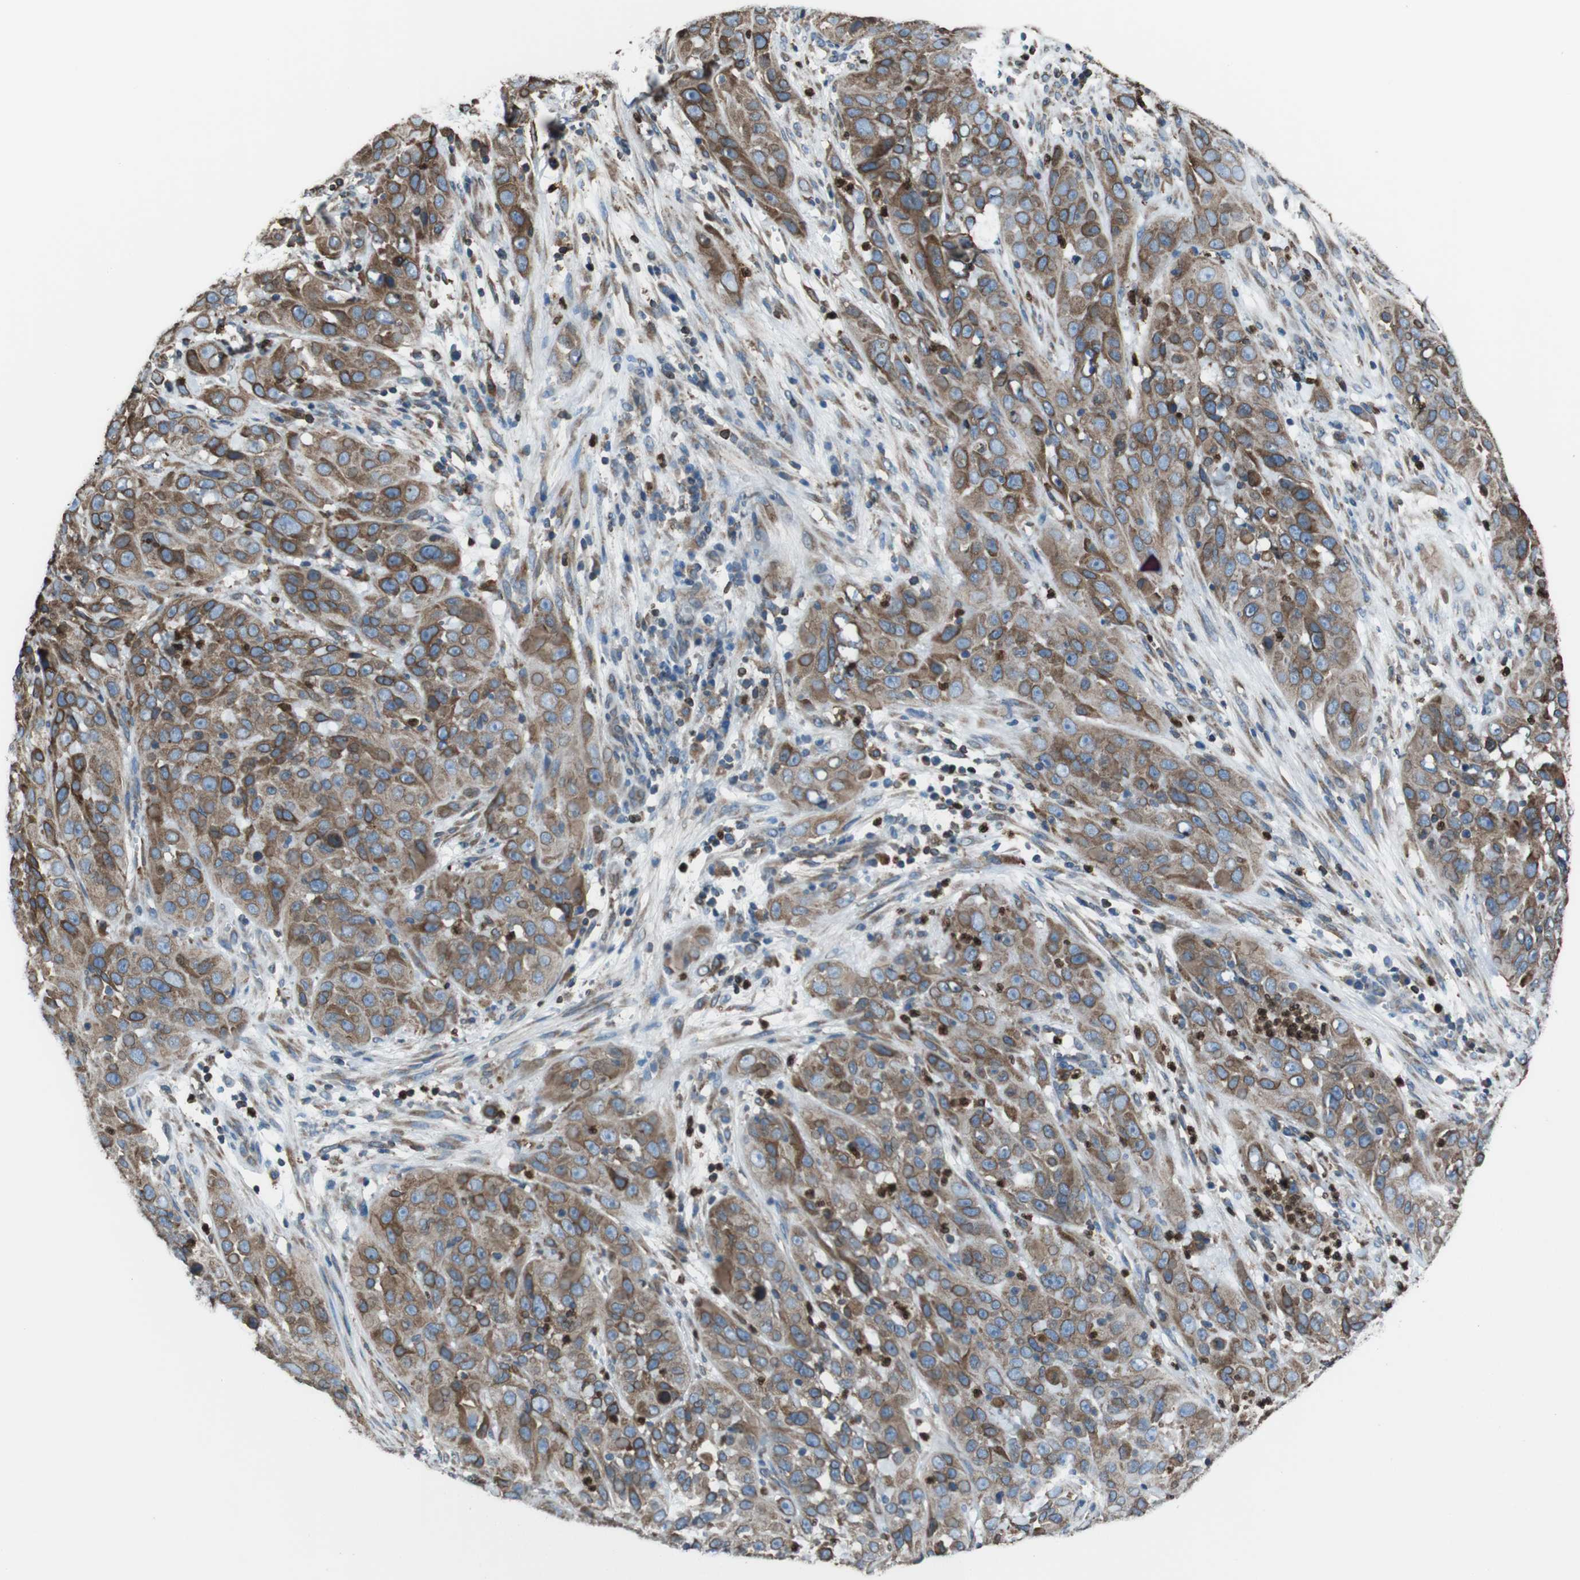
{"staining": {"intensity": "moderate", "quantity": ">75%", "location": "cytoplasmic/membranous"}, "tissue": "cervical cancer", "cell_type": "Tumor cells", "image_type": "cancer", "snomed": [{"axis": "morphology", "description": "Squamous cell carcinoma, NOS"}, {"axis": "topography", "description": "Cervix"}], "caption": "An IHC photomicrograph of tumor tissue is shown. Protein staining in brown highlights moderate cytoplasmic/membranous positivity in squamous cell carcinoma (cervical) within tumor cells.", "gene": "APMAP", "patient": {"sex": "female", "age": 32}}